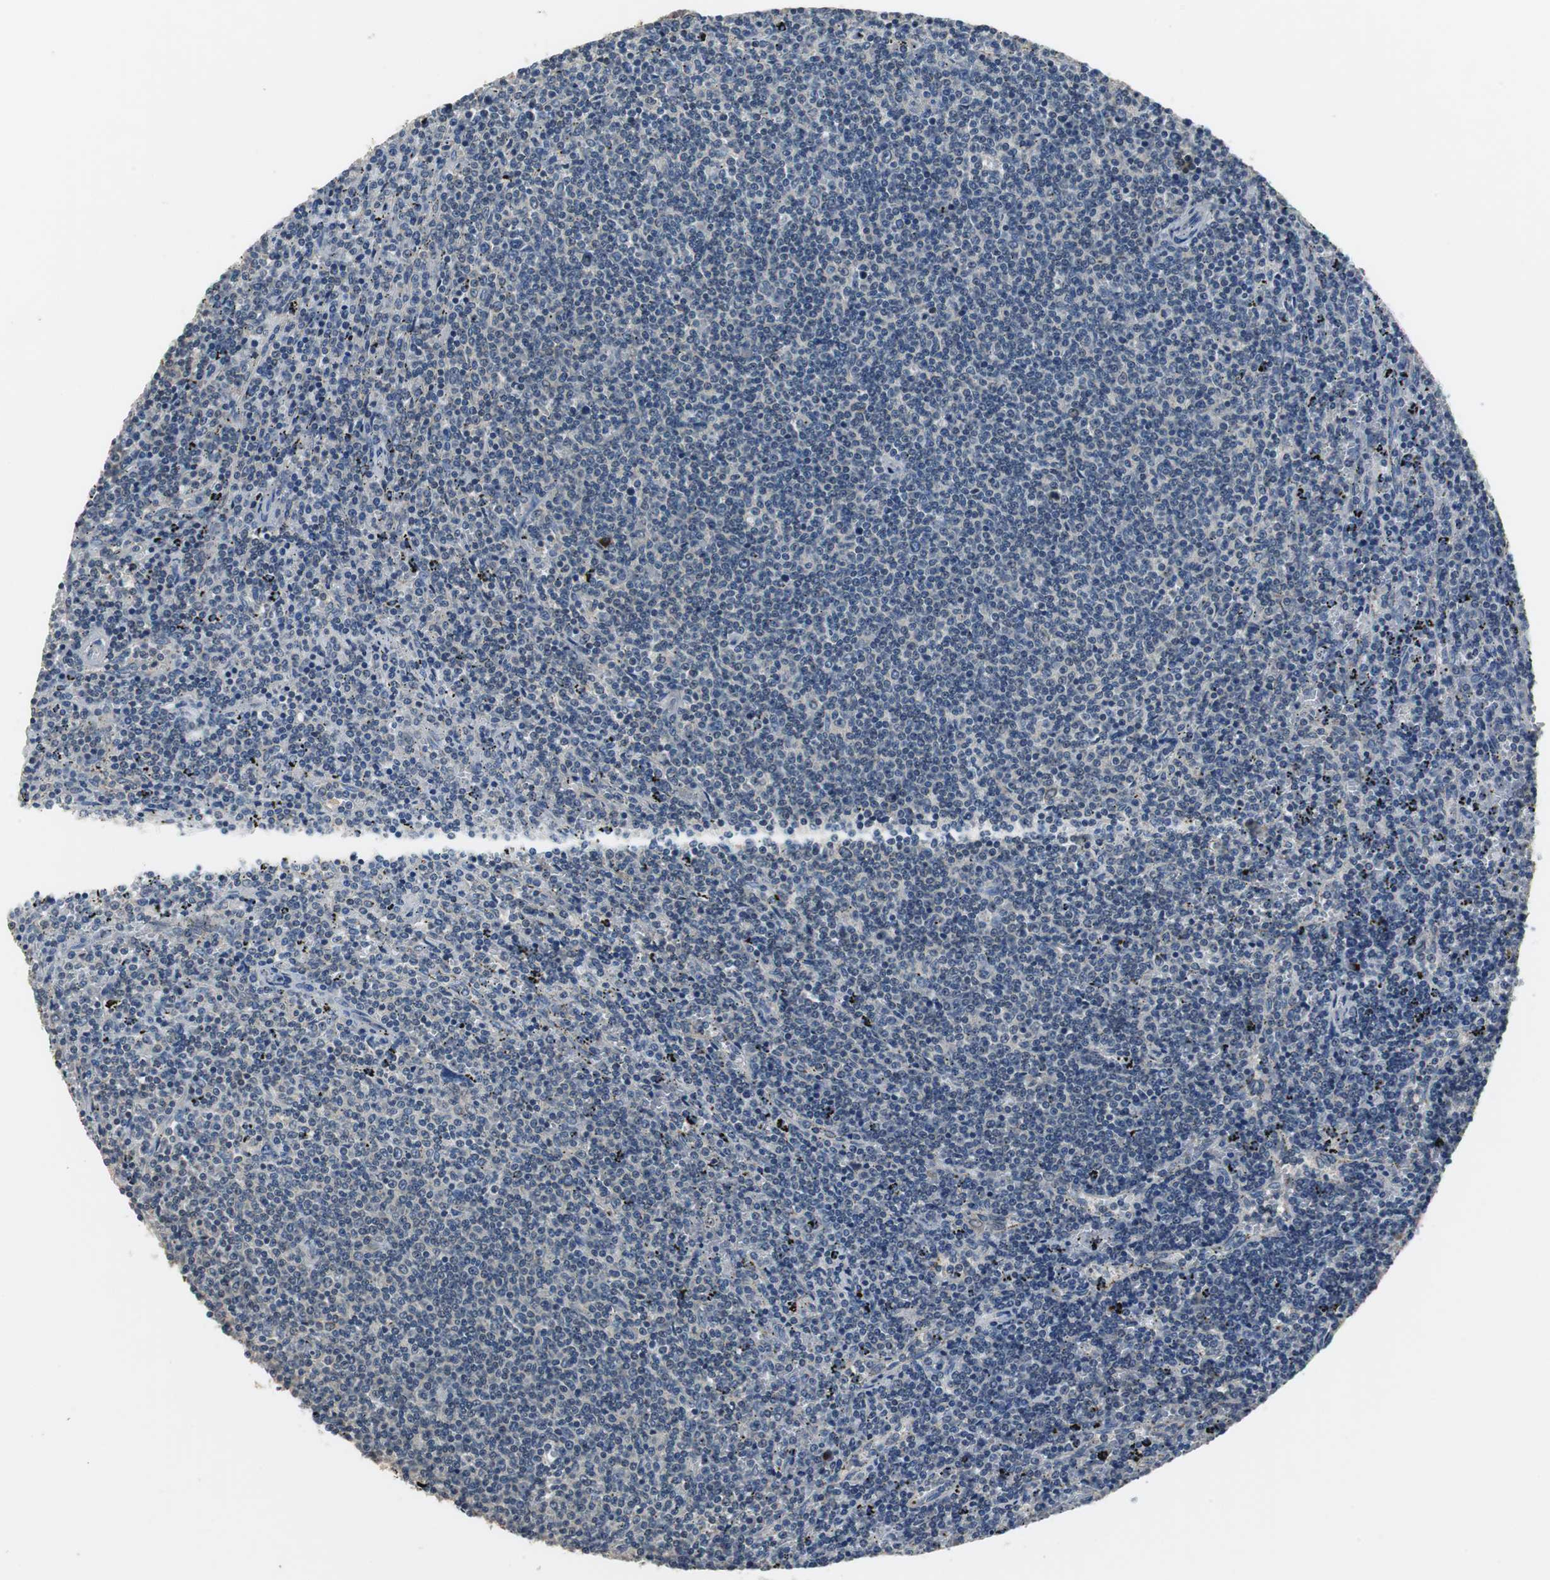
{"staining": {"intensity": "negative", "quantity": "none", "location": "none"}, "tissue": "lymphoma", "cell_type": "Tumor cells", "image_type": "cancer", "snomed": [{"axis": "morphology", "description": "Malignant lymphoma, non-Hodgkin's type, Low grade"}, {"axis": "topography", "description": "Spleen"}], "caption": "Protein analysis of malignant lymphoma, non-Hodgkin's type (low-grade) displays no significant expression in tumor cells. The staining was performed using DAB to visualize the protein expression in brown, while the nuclei were stained in blue with hematoxylin (Magnification: 20x).", "gene": "MTIF2", "patient": {"sex": "female", "age": 50}}